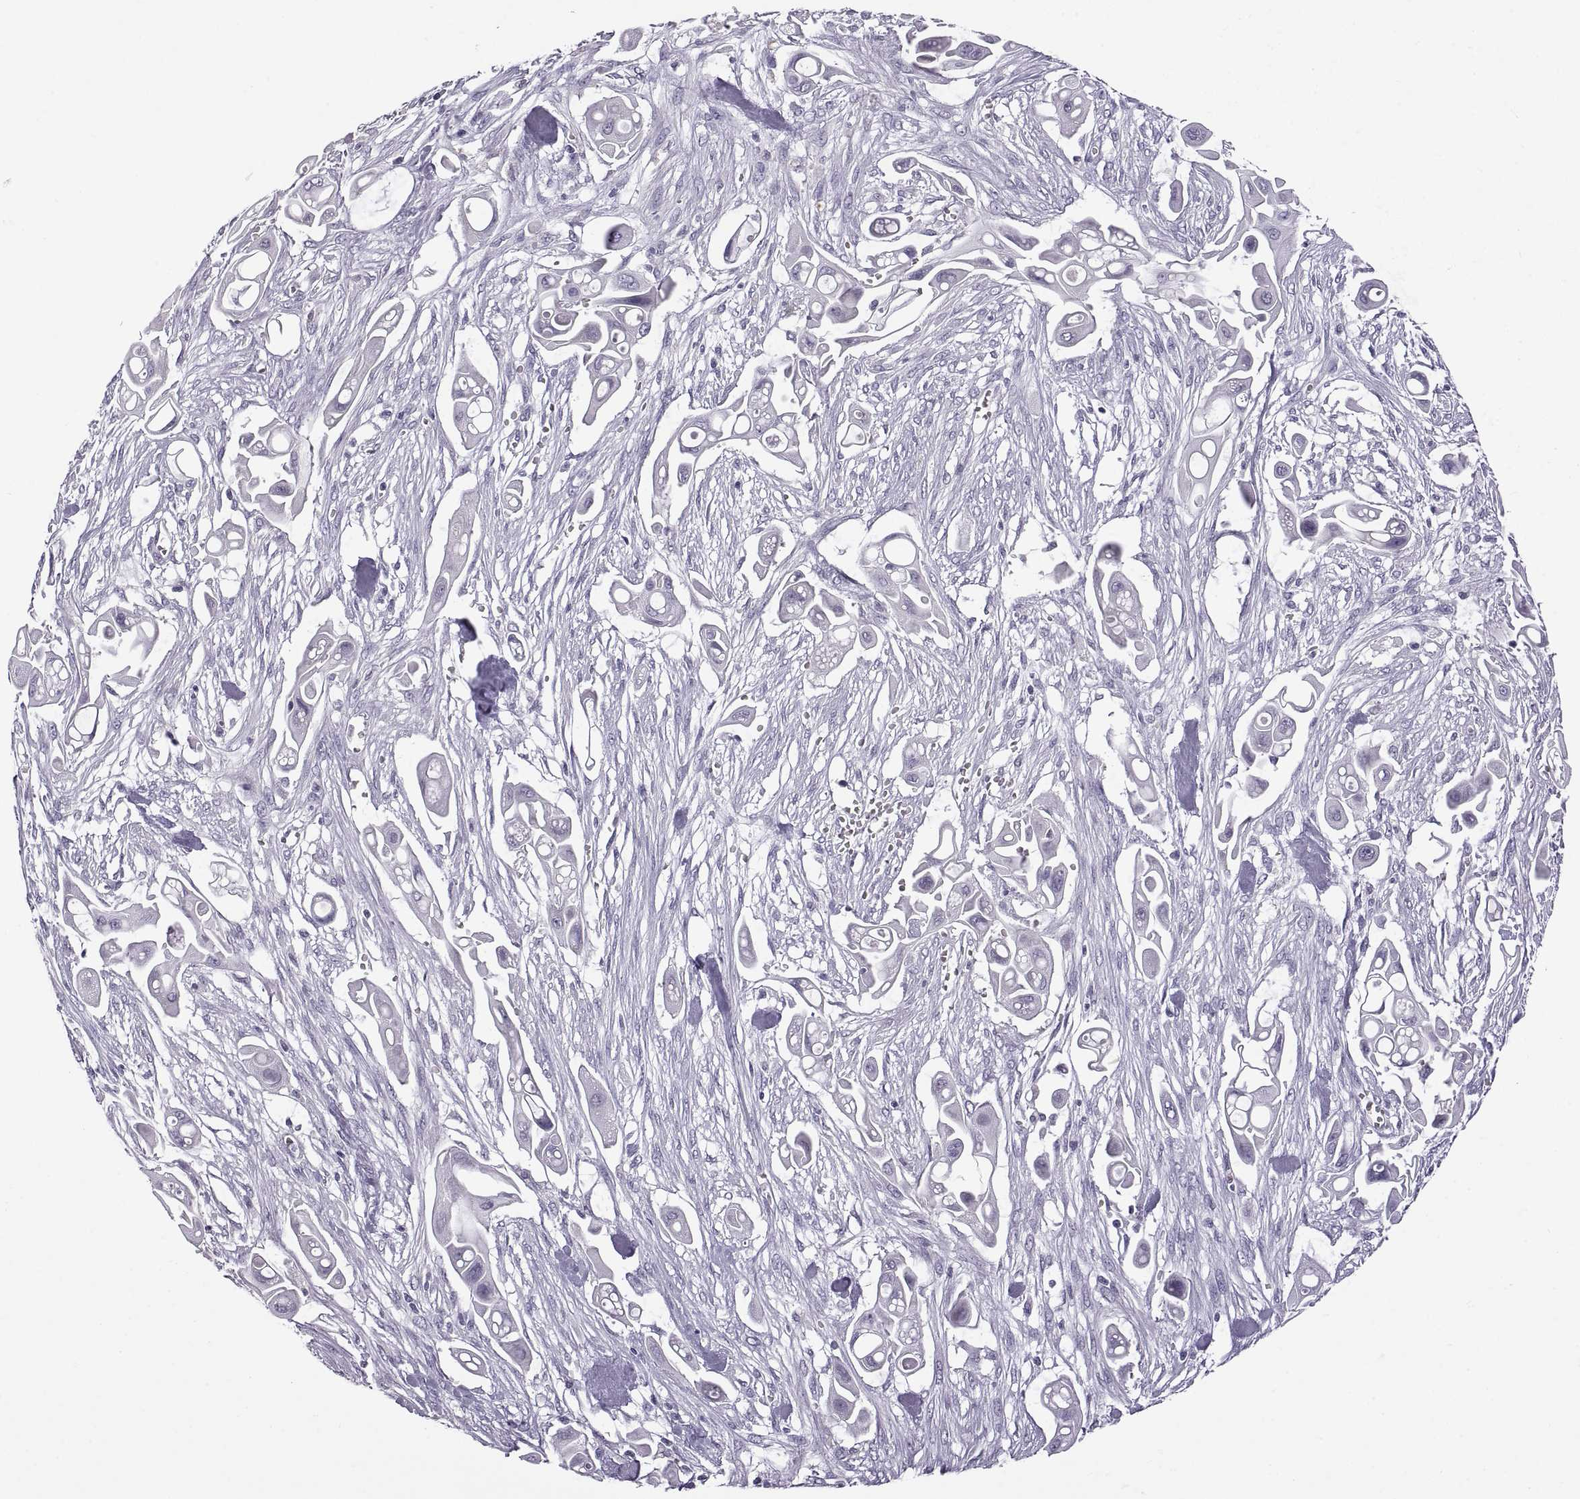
{"staining": {"intensity": "negative", "quantity": "none", "location": "none"}, "tissue": "pancreatic cancer", "cell_type": "Tumor cells", "image_type": "cancer", "snomed": [{"axis": "morphology", "description": "Adenocarcinoma, NOS"}, {"axis": "topography", "description": "Pancreas"}], "caption": "Tumor cells show no significant protein expression in pancreatic cancer (adenocarcinoma).", "gene": "RDM1", "patient": {"sex": "male", "age": 50}}